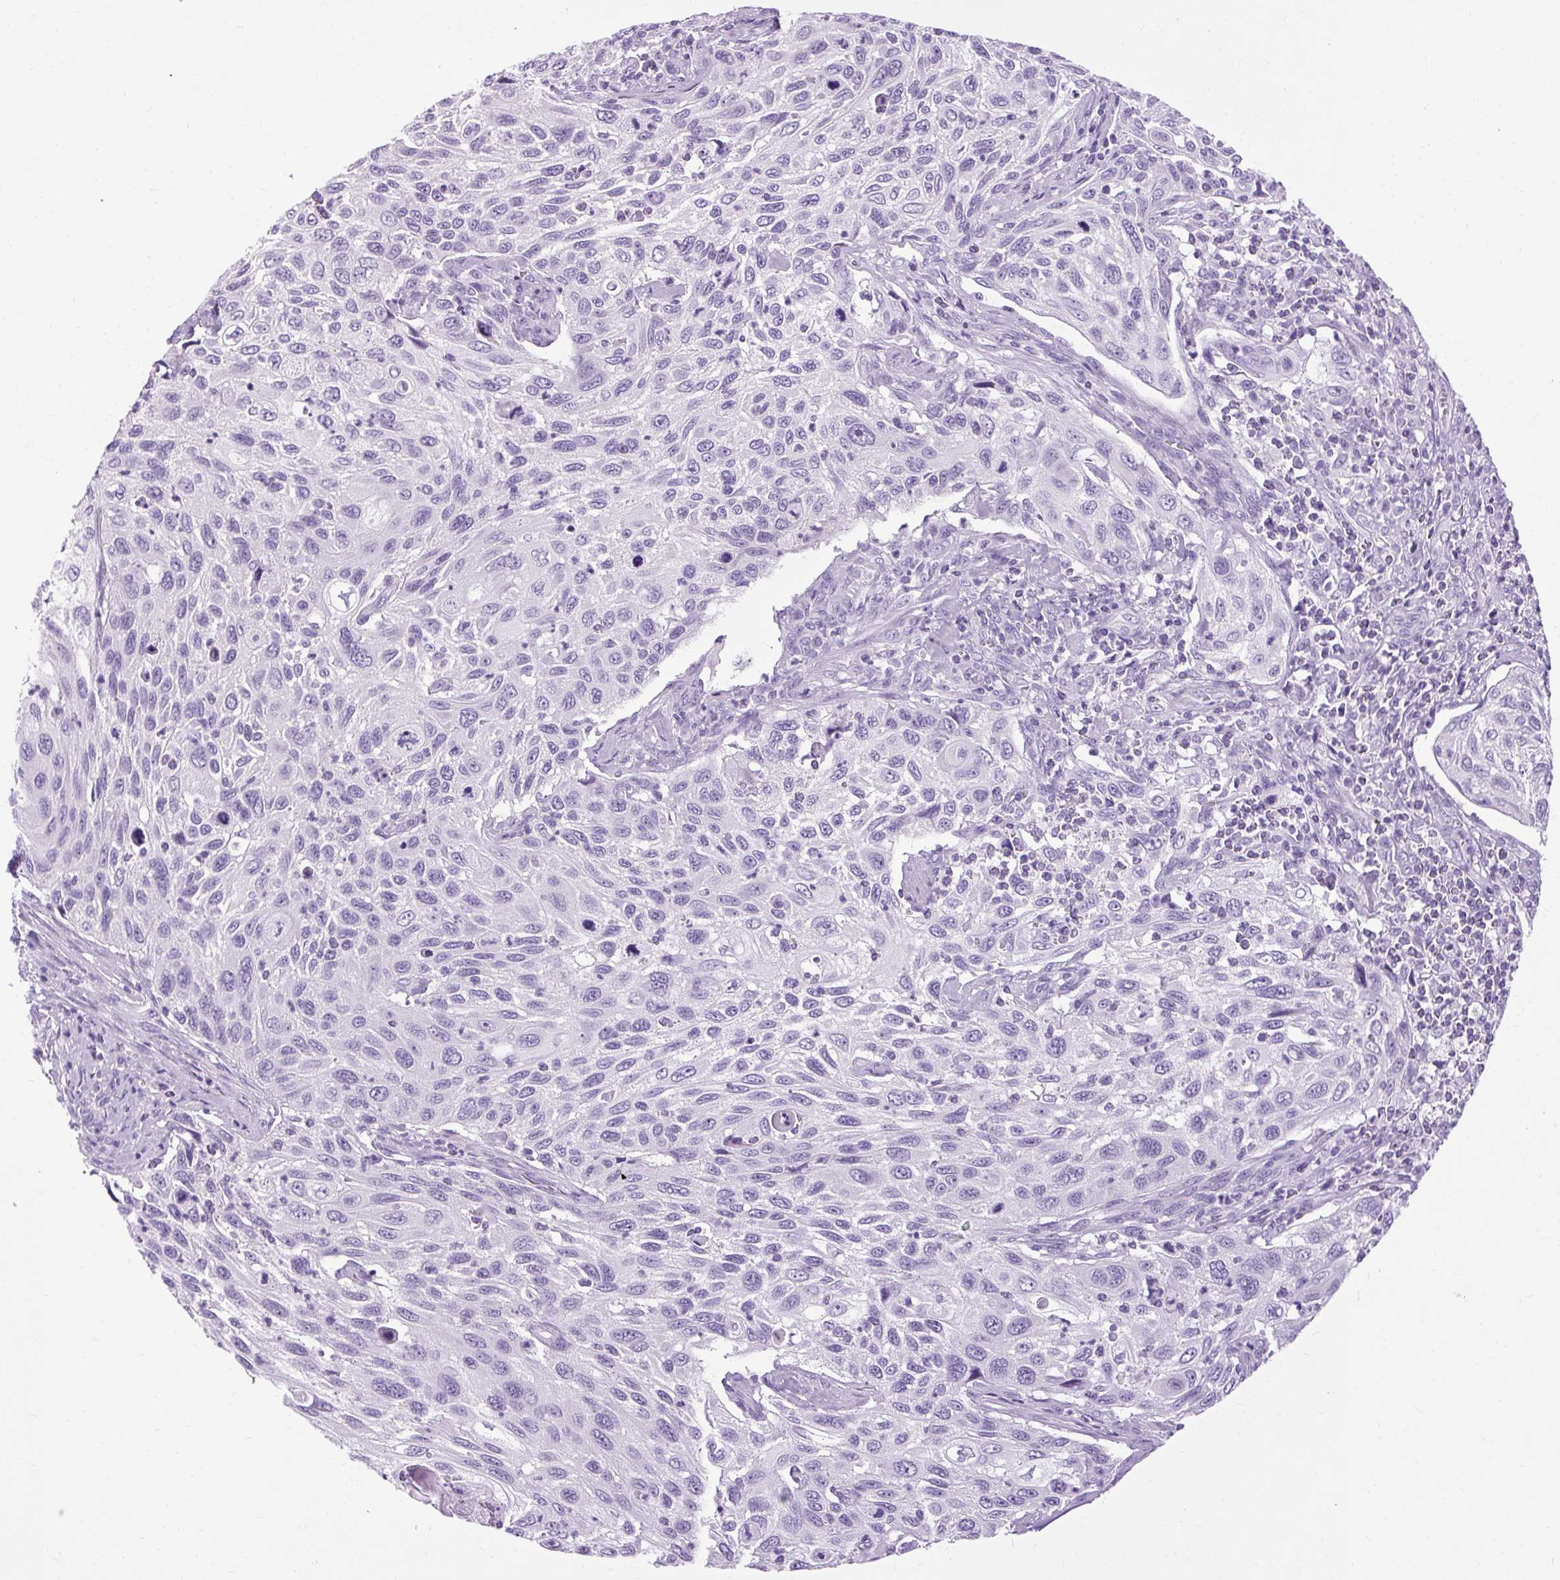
{"staining": {"intensity": "negative", "quantity": "none", "location": "none"}, "tissue": "cervical cancer", "cell_type": "Tumor cells", "image_type": "cancer", "snomed": [{"axis": "morphology", "description": "Squamous cell carcinoma, NOS"}, {"axis": "topography", "description": "Cervix"}], "caption": "Tumor cells are negative for brown protein staining in cervical cancer.", "gene": "B3GNT4", "patient": {"sex": "female", "age": 70}}